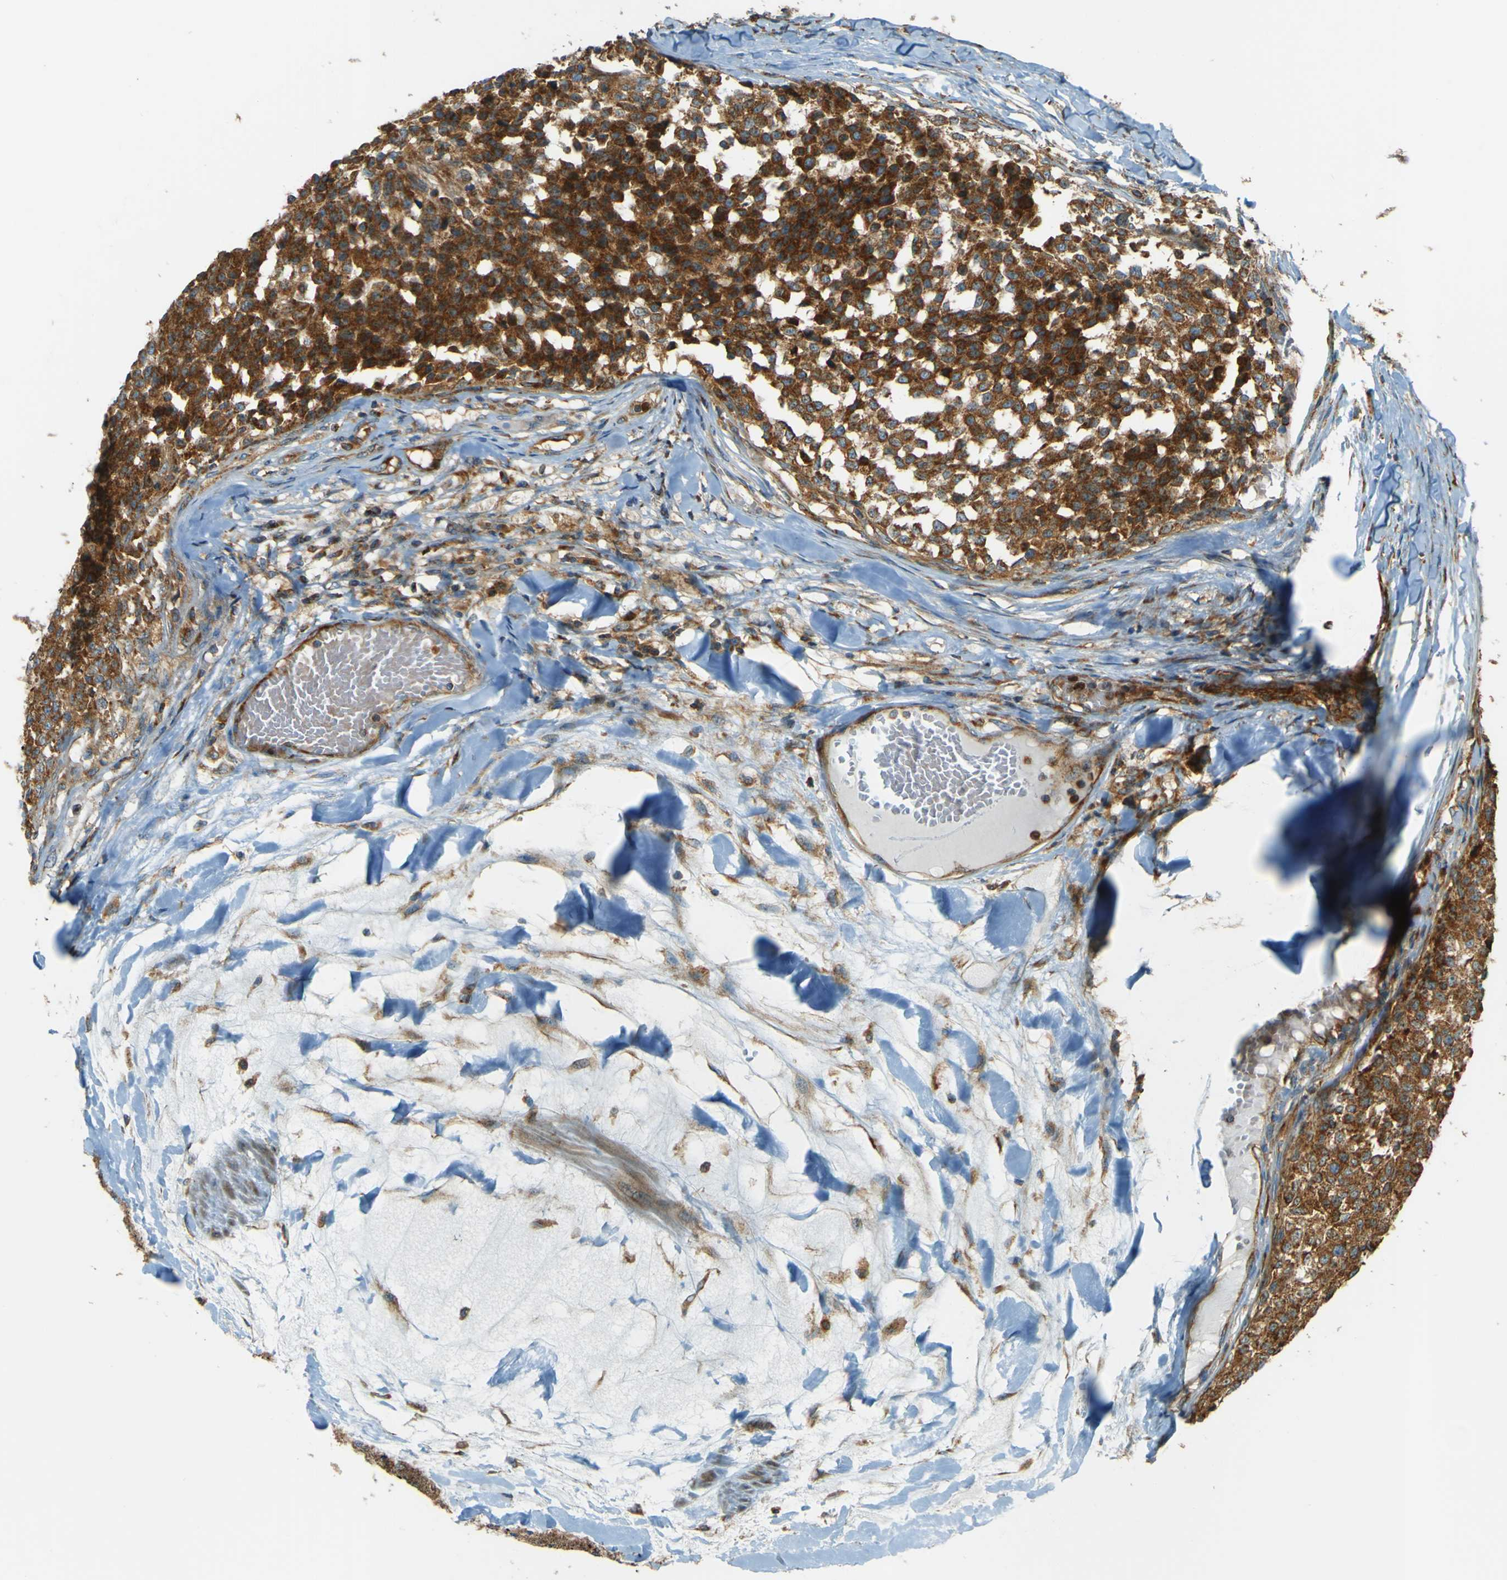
{"staining": {"intensity": "strong", "quantity": ">75%", "location": "cytoplasmic/membranous"}, "tissue": "testis cancer", "cell_type": "Tumor cells", "image_type": "cancer", "snomed": [{"axis": "morphology", "description": "Seminoma, NOS"}, {"axis": "topography", "description": "Testis"}], "caption": "This histopathology image displays immunohistochemistry (IHC) staining of human testis cancer, with high strong cytoplasmic/membranous positivity in about >75% of tumor cells.", "gene": "DNAJC5", "patient": {"sex": "male", "age": 59}}